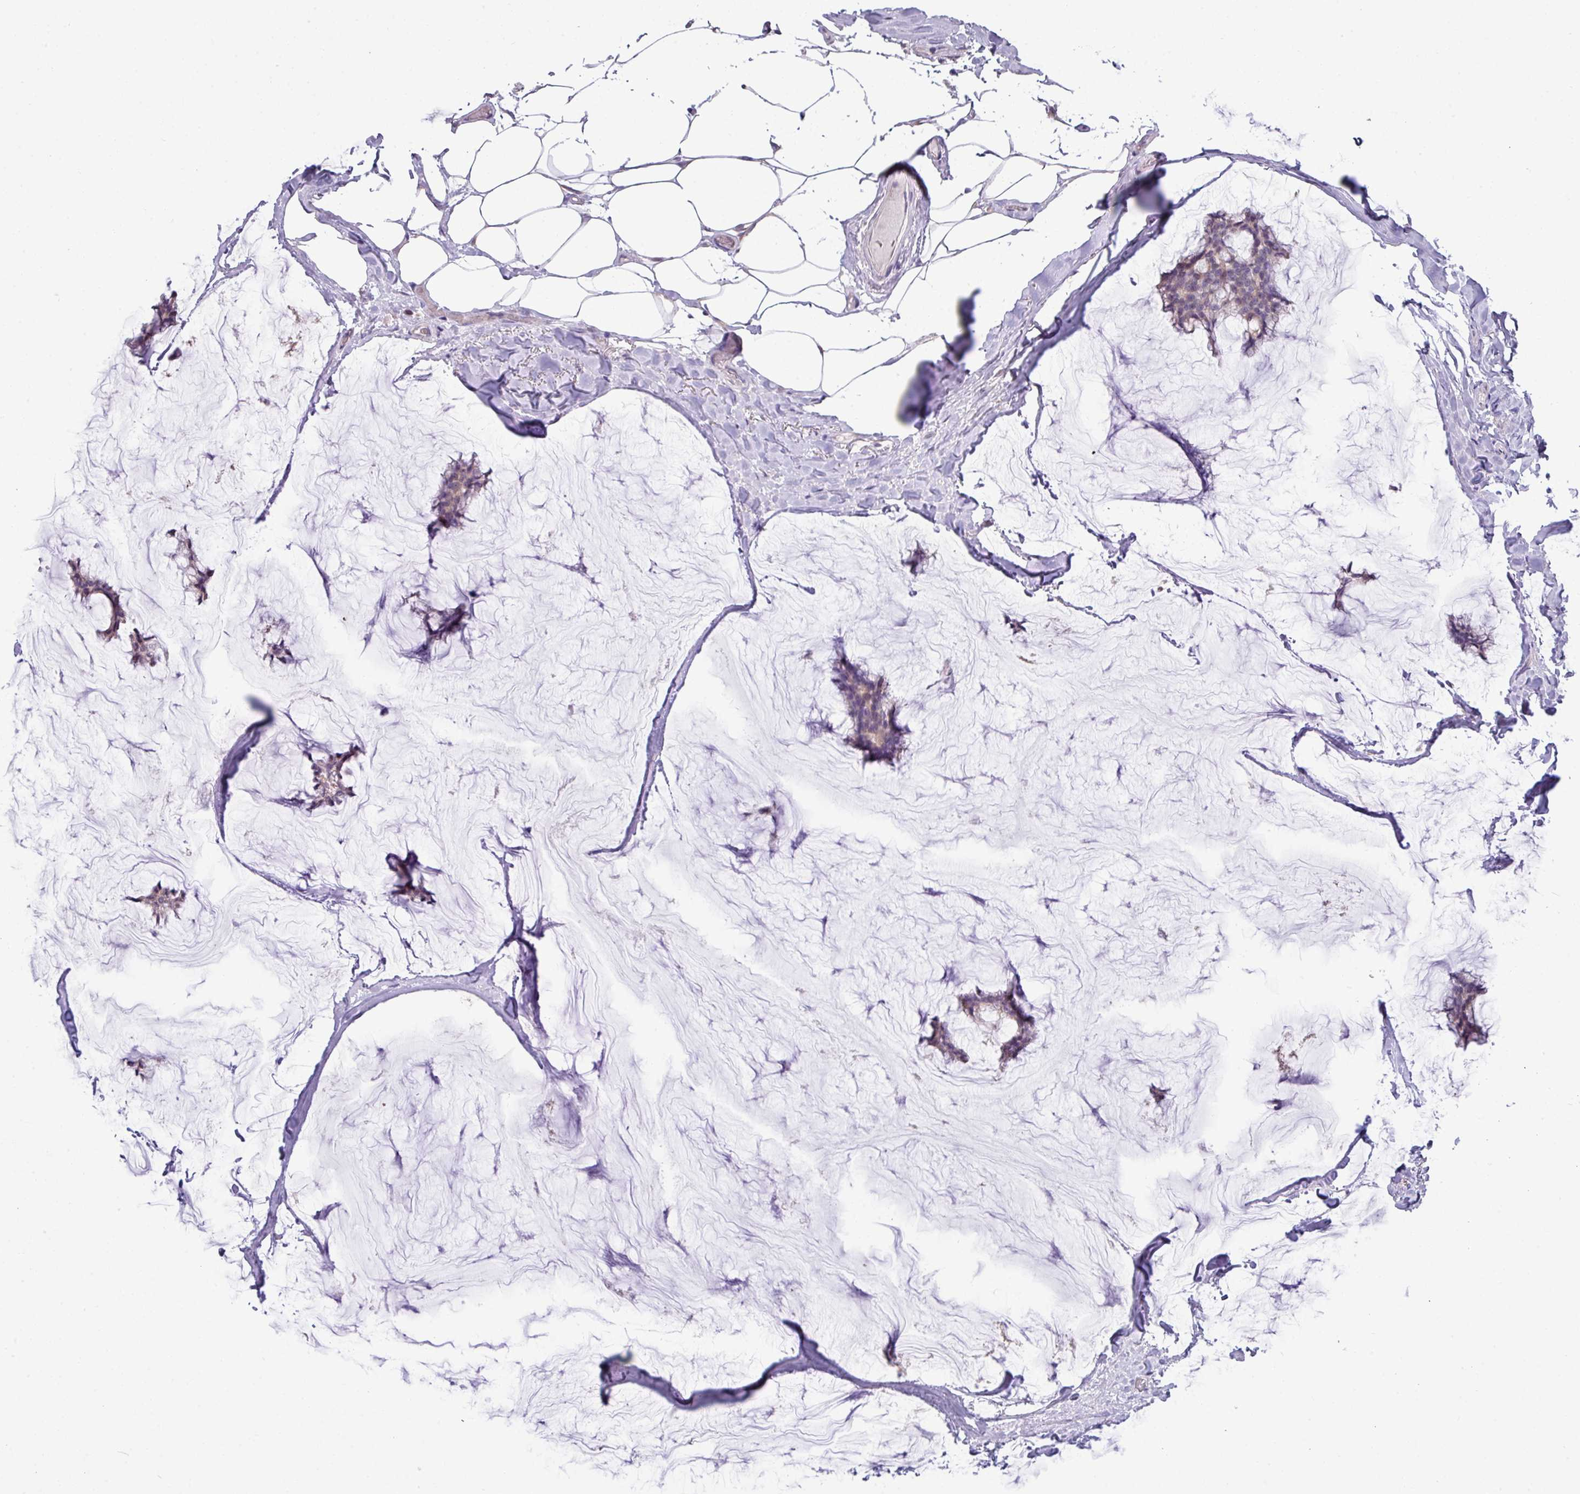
{"staining": {"intensity": "weak", "quantity": "<25%", "location": "cytoplasmic/membranous"}, "tissue": "breast cancer", "cell_type": "Tumor cells", "image_type": "cancer", "snomed": [{"axis": "morphology", "description": "Duct carcinoma"}, {"axis": "topography", "description": "Breast"}], "caption": "IHC of breast intraductal carcinoma demonstrates no positivity in tumor cells.", "gene": "IRGC", "patient": {"sex": "female", "age": 93}}